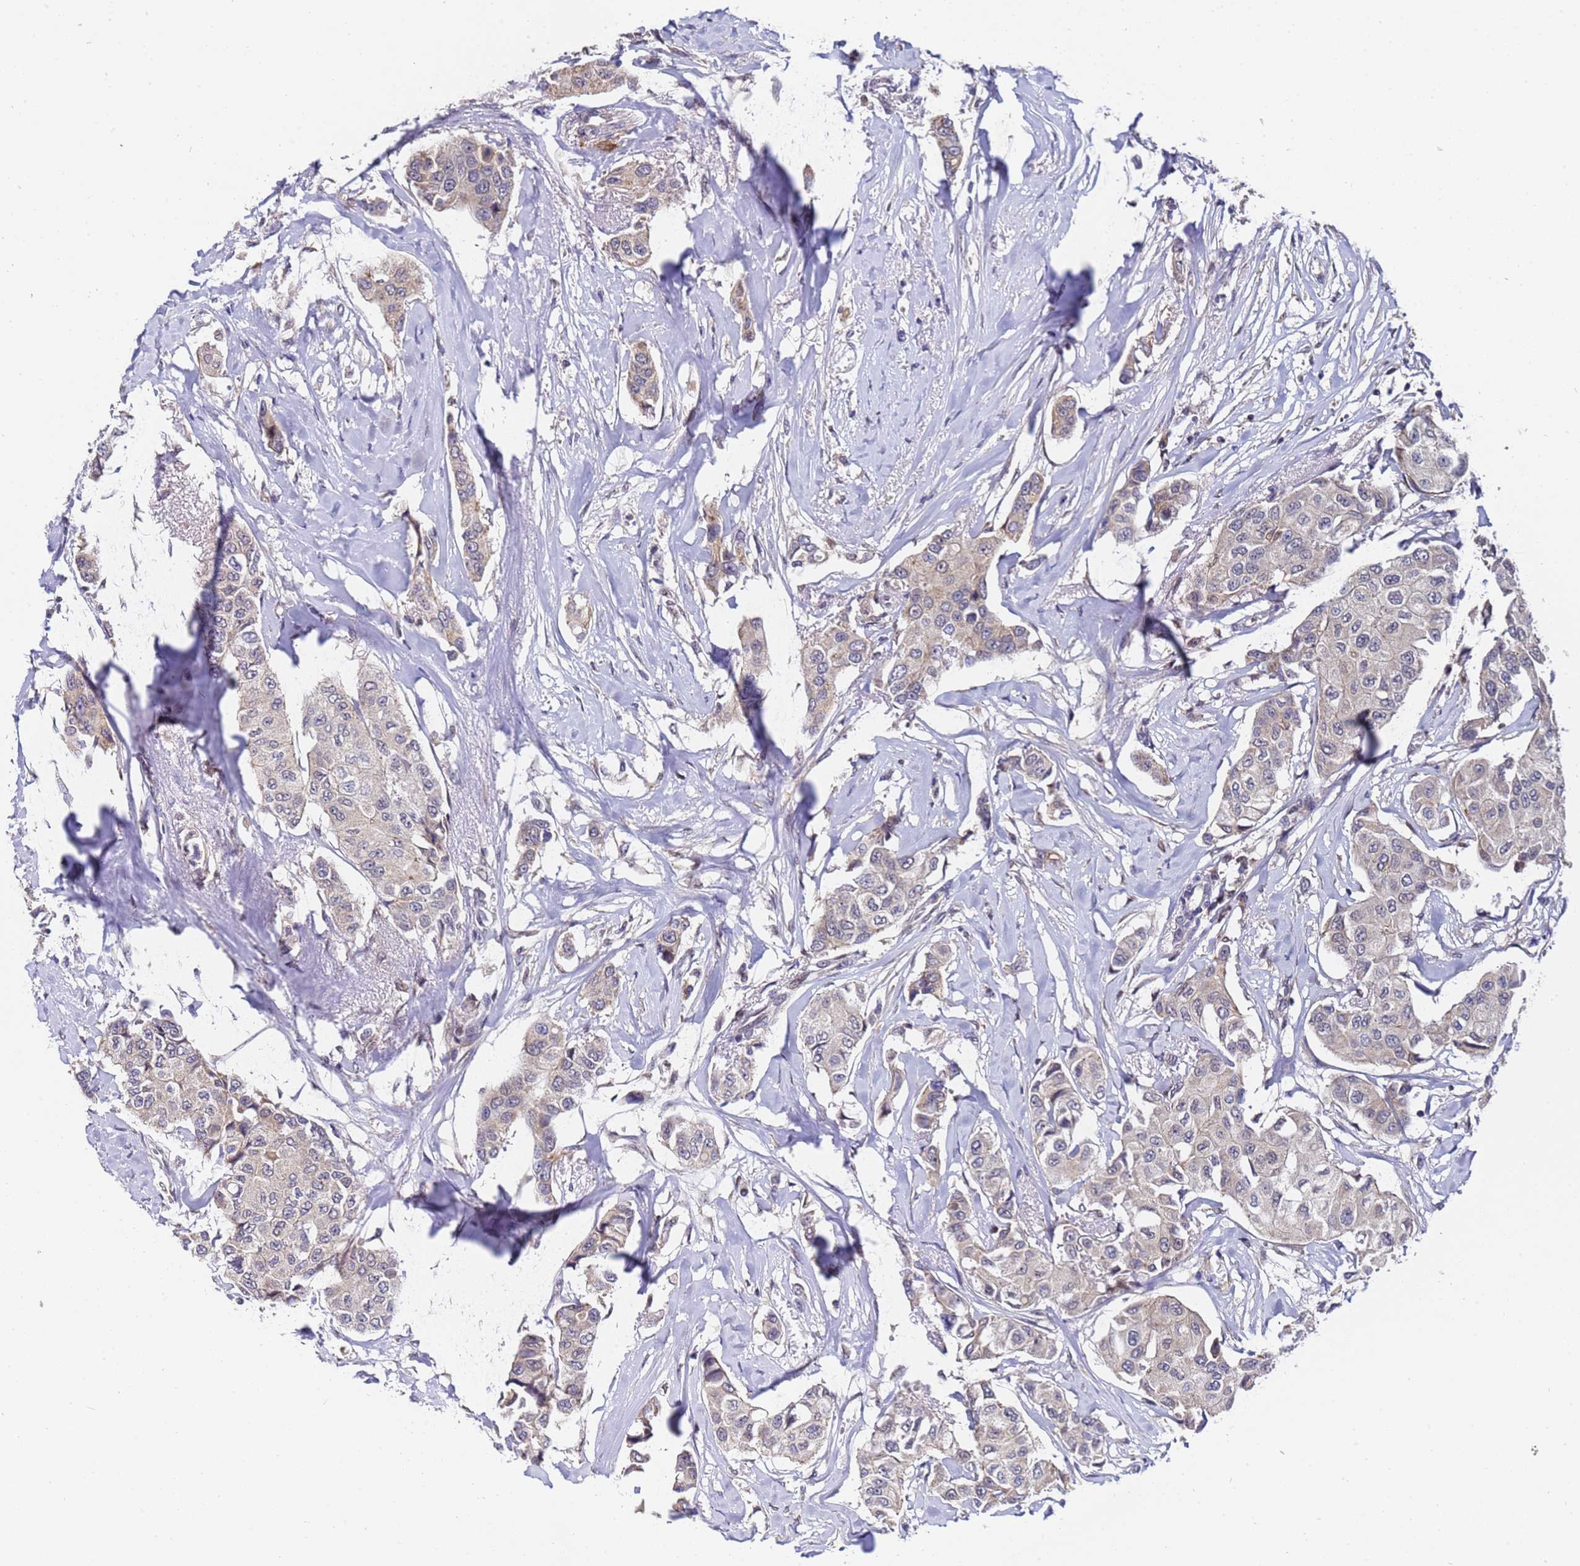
{"staining": {"intensity": "weak", "quantity": "25%-75%", "location": "cytoplasmic/membranous"}, "tissue": "breast cancer", "cell_type": "Tumor cells", "image_type": "cancer", "snomed": [{"axis": "morphology", "description": "Duct carcinoma"}, {"axis": "topography", "description": "Breast"}], "caption": "Breast cancer tissue displays weak cytoplasmic/membranous positivity in approximately 25%-75% of tumor cells, visualized by immunohistochemistry.", "gene": "ANAPC13", "patient": {"sex": "female", "age": 80}}